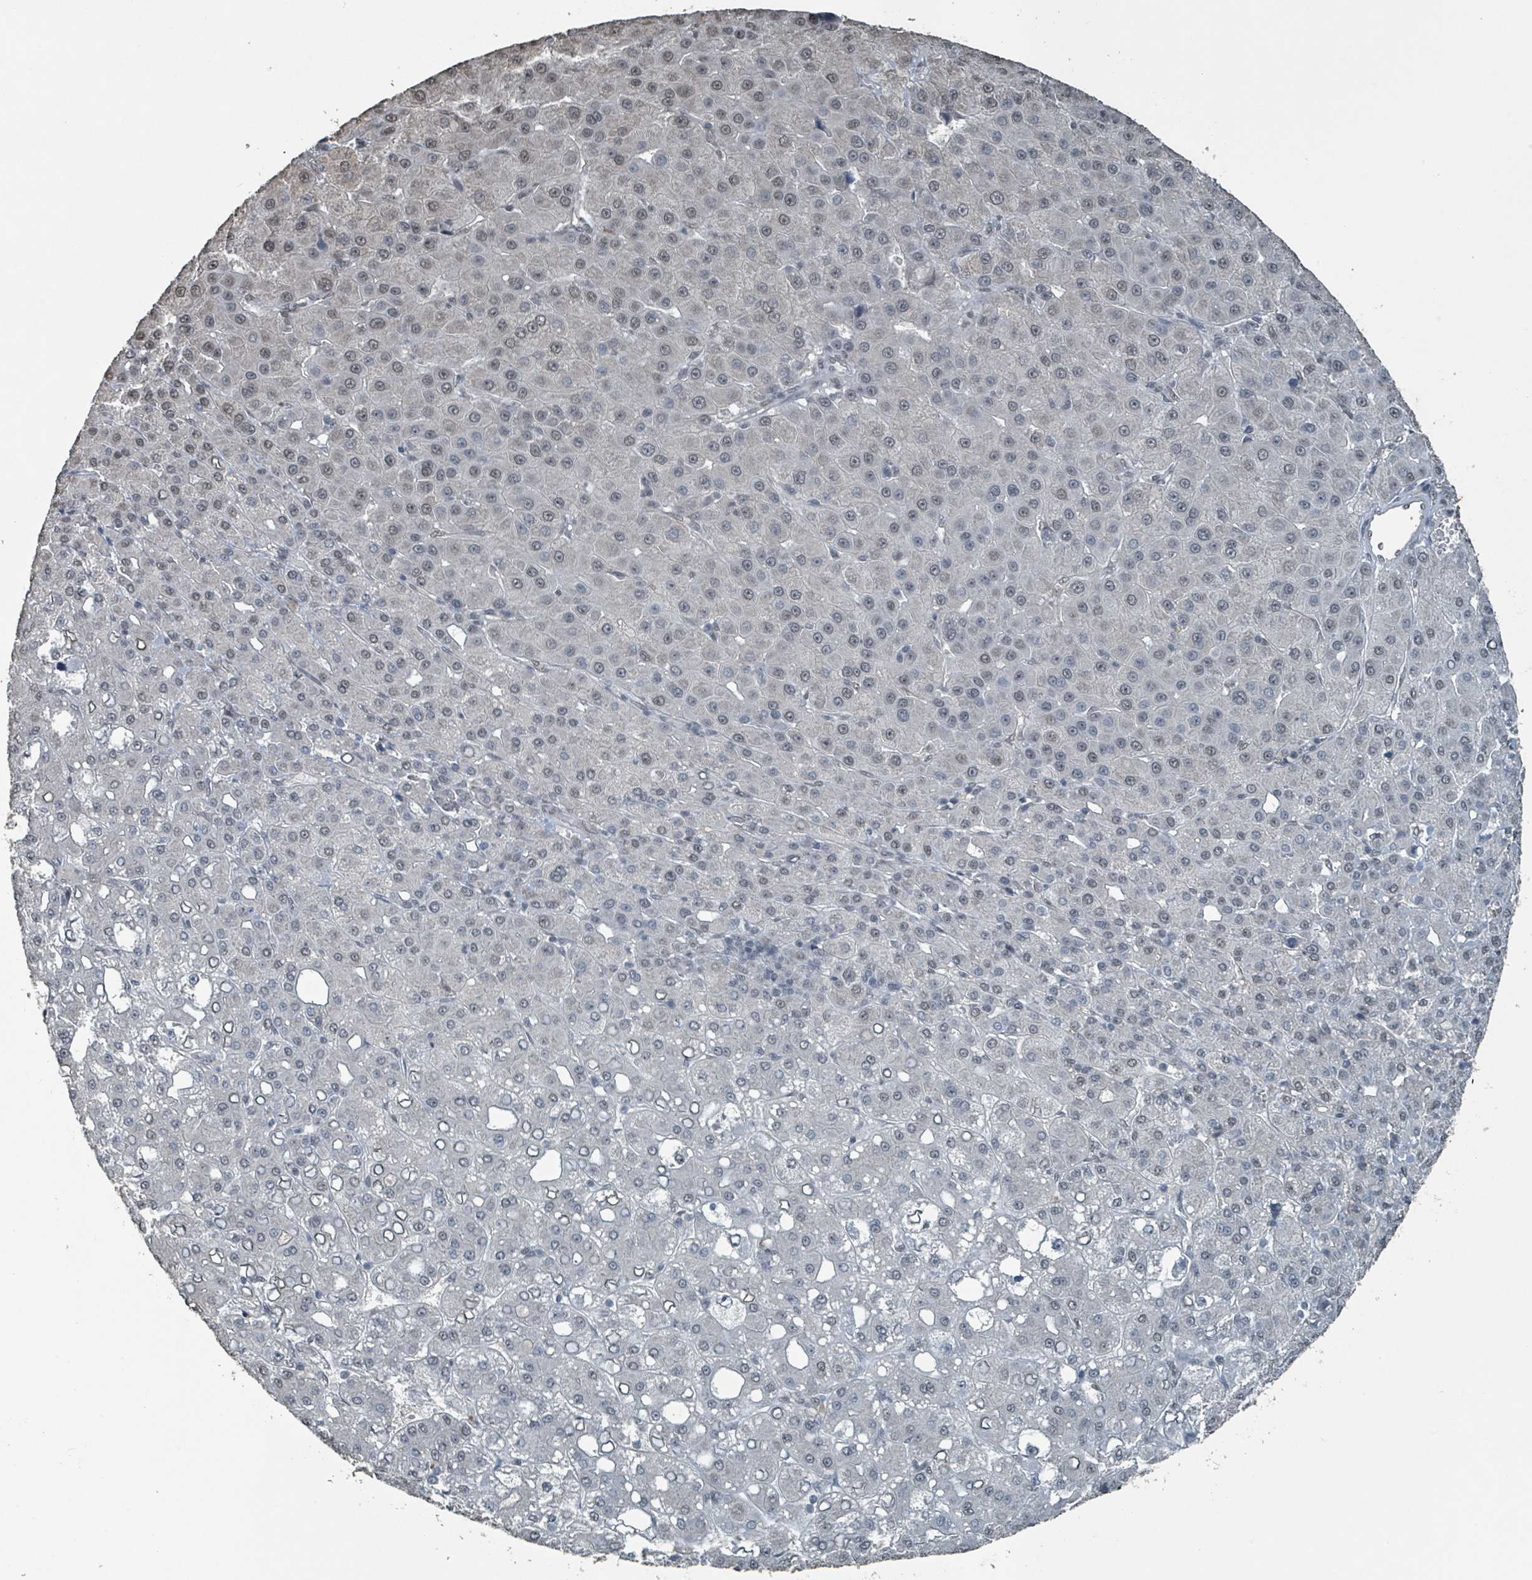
{"staining": {"intensity": "weak", "quantity": "25%-75%", "location": "nuclear"}, "tissue": "liver cancer", "cell_type": "Tumor cells", "image_type": "cancer", "snomed": [{"axis": "morphology", "description": "Carcinoma, Hepatocellular, NOS"}, {"axis": "topography", "description": "Liver"}], "caption": "Tumor cells reveal low levels of weak nuclear positivity in approximately 25%-75% of cells in liver hepatocellular carcinoma. (Brightfield microscopy of DAB IHC at high magnification).", "gene": "PHIP", "patient": {"sex": "male", "age": 65}}